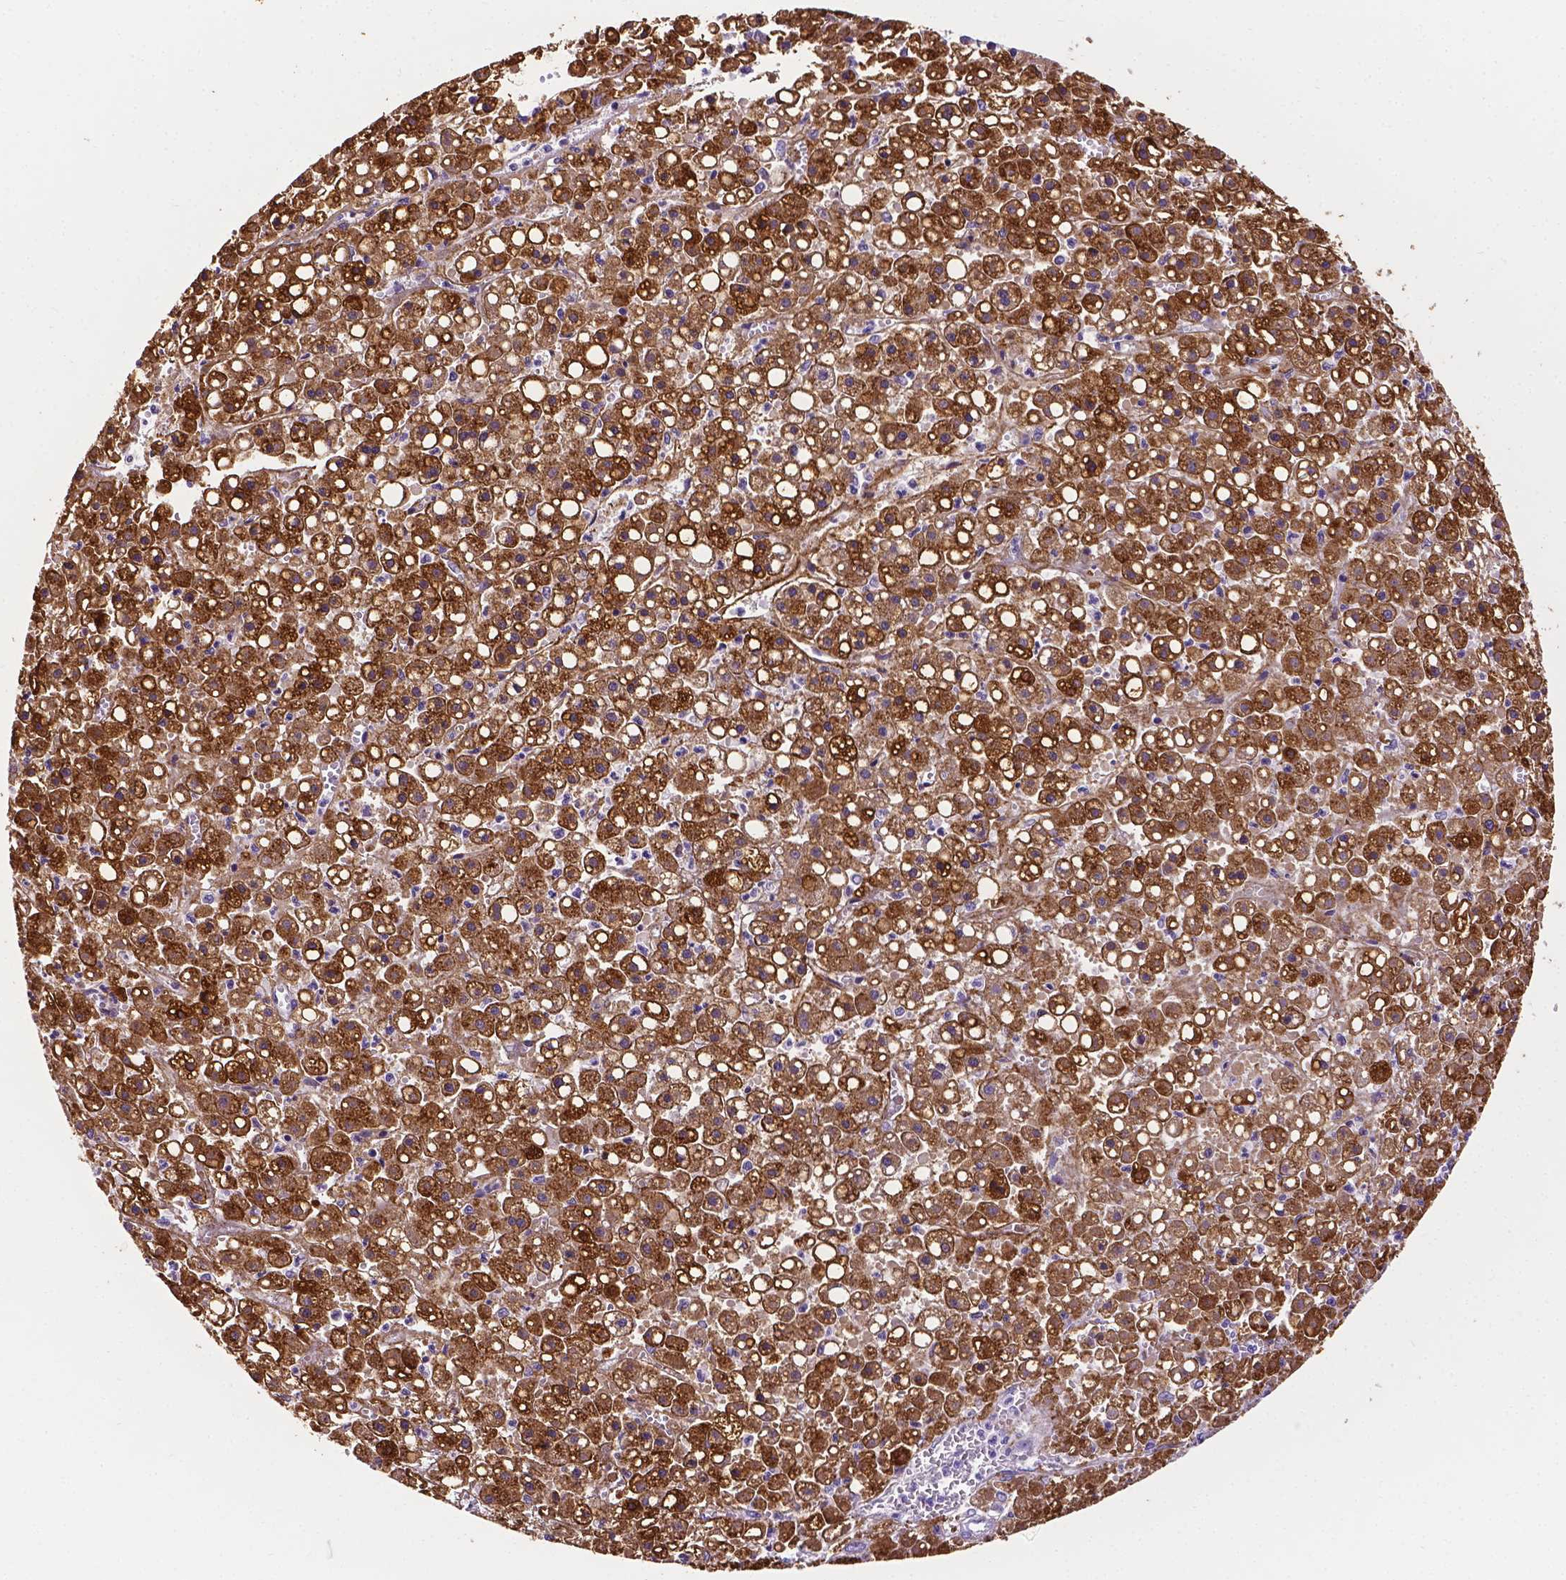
{"staining": {"intensity": "moderate", "quantity": ">75%", "location": "cytoplasmic/membranous"}, "tissue": "liver cancer", "cell_type": "Tumor cells", "image_type": "cancer", "snomed": [{"axis": "morphology", "description": "Carcinoma, Hepatocellular, NOS"}, {"axis": "topography", "description": "Liver"}], "caption": "Immunohistochemical staining of hepatocellular carcinoma (liver) demonstrates medium levels of moderate cytoplasmic/membranous expression in approximately >75% of tumor cells.", "gene": "APOE", "patient": {"sex": "male", "age": 67}}